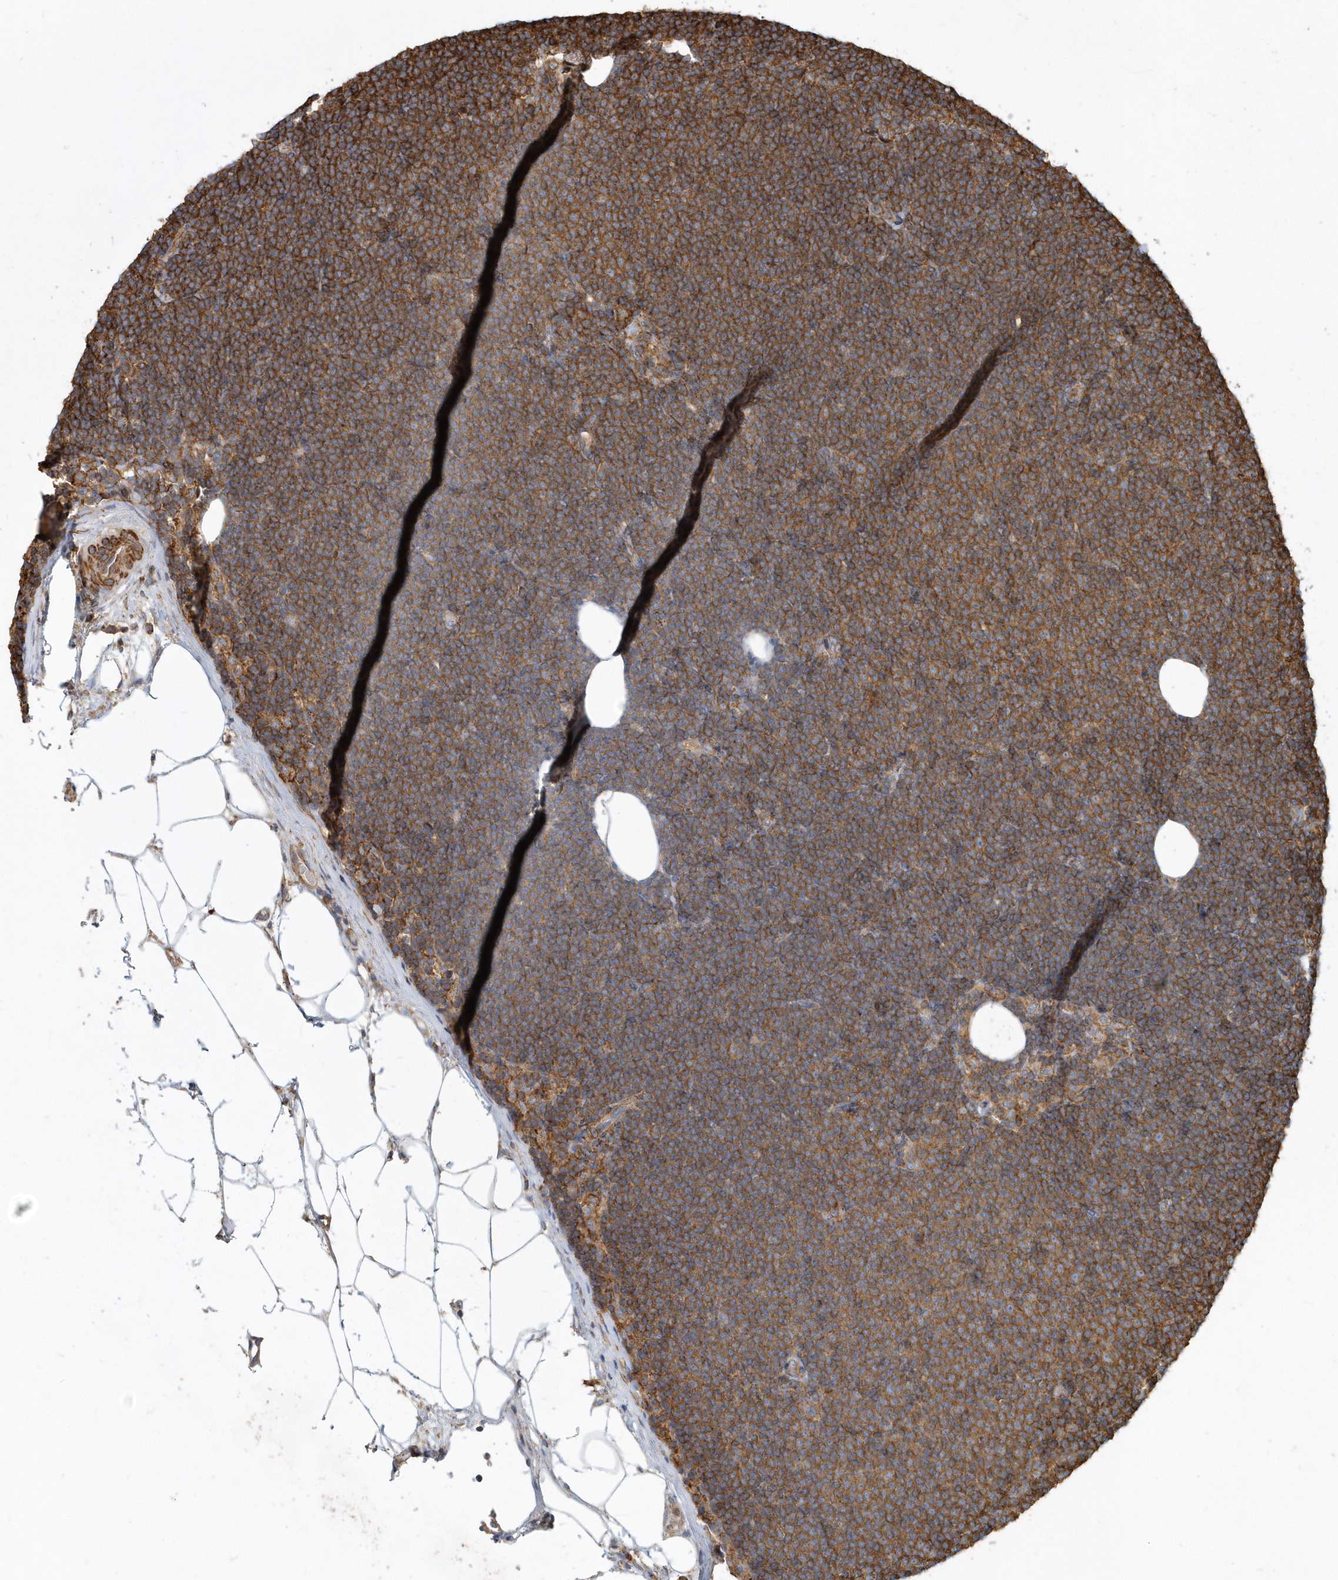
{"staining": {"intensity": "moderate", "quantity": ">75%", "location": "cytoplasmic/membranous"}, "tissue": "lymphoma", "cell_type": "Tumor cells", "image_type": "cancer", "snomed": [{"axis": "morphology", "description": "Malignant lymphoma, non-Hodgkin's type, Low grade"}, {"axis": "topography", "description": "Lymph node"}], "caption": "Immunohistochemistry (IHC) micrograph of neoplastic tissue: low-grade malignant lymphoma, non-Hodgkin's type stained using immunohistochemistry reveals medium levels of moderate protein expression localized specifically in the cytoplasmic/membranous of tumor cells, appearing as a cytoplasmic/membranous brown color.", "gene": "MMUT", "patient": {"sex": "female", "age": 53}}